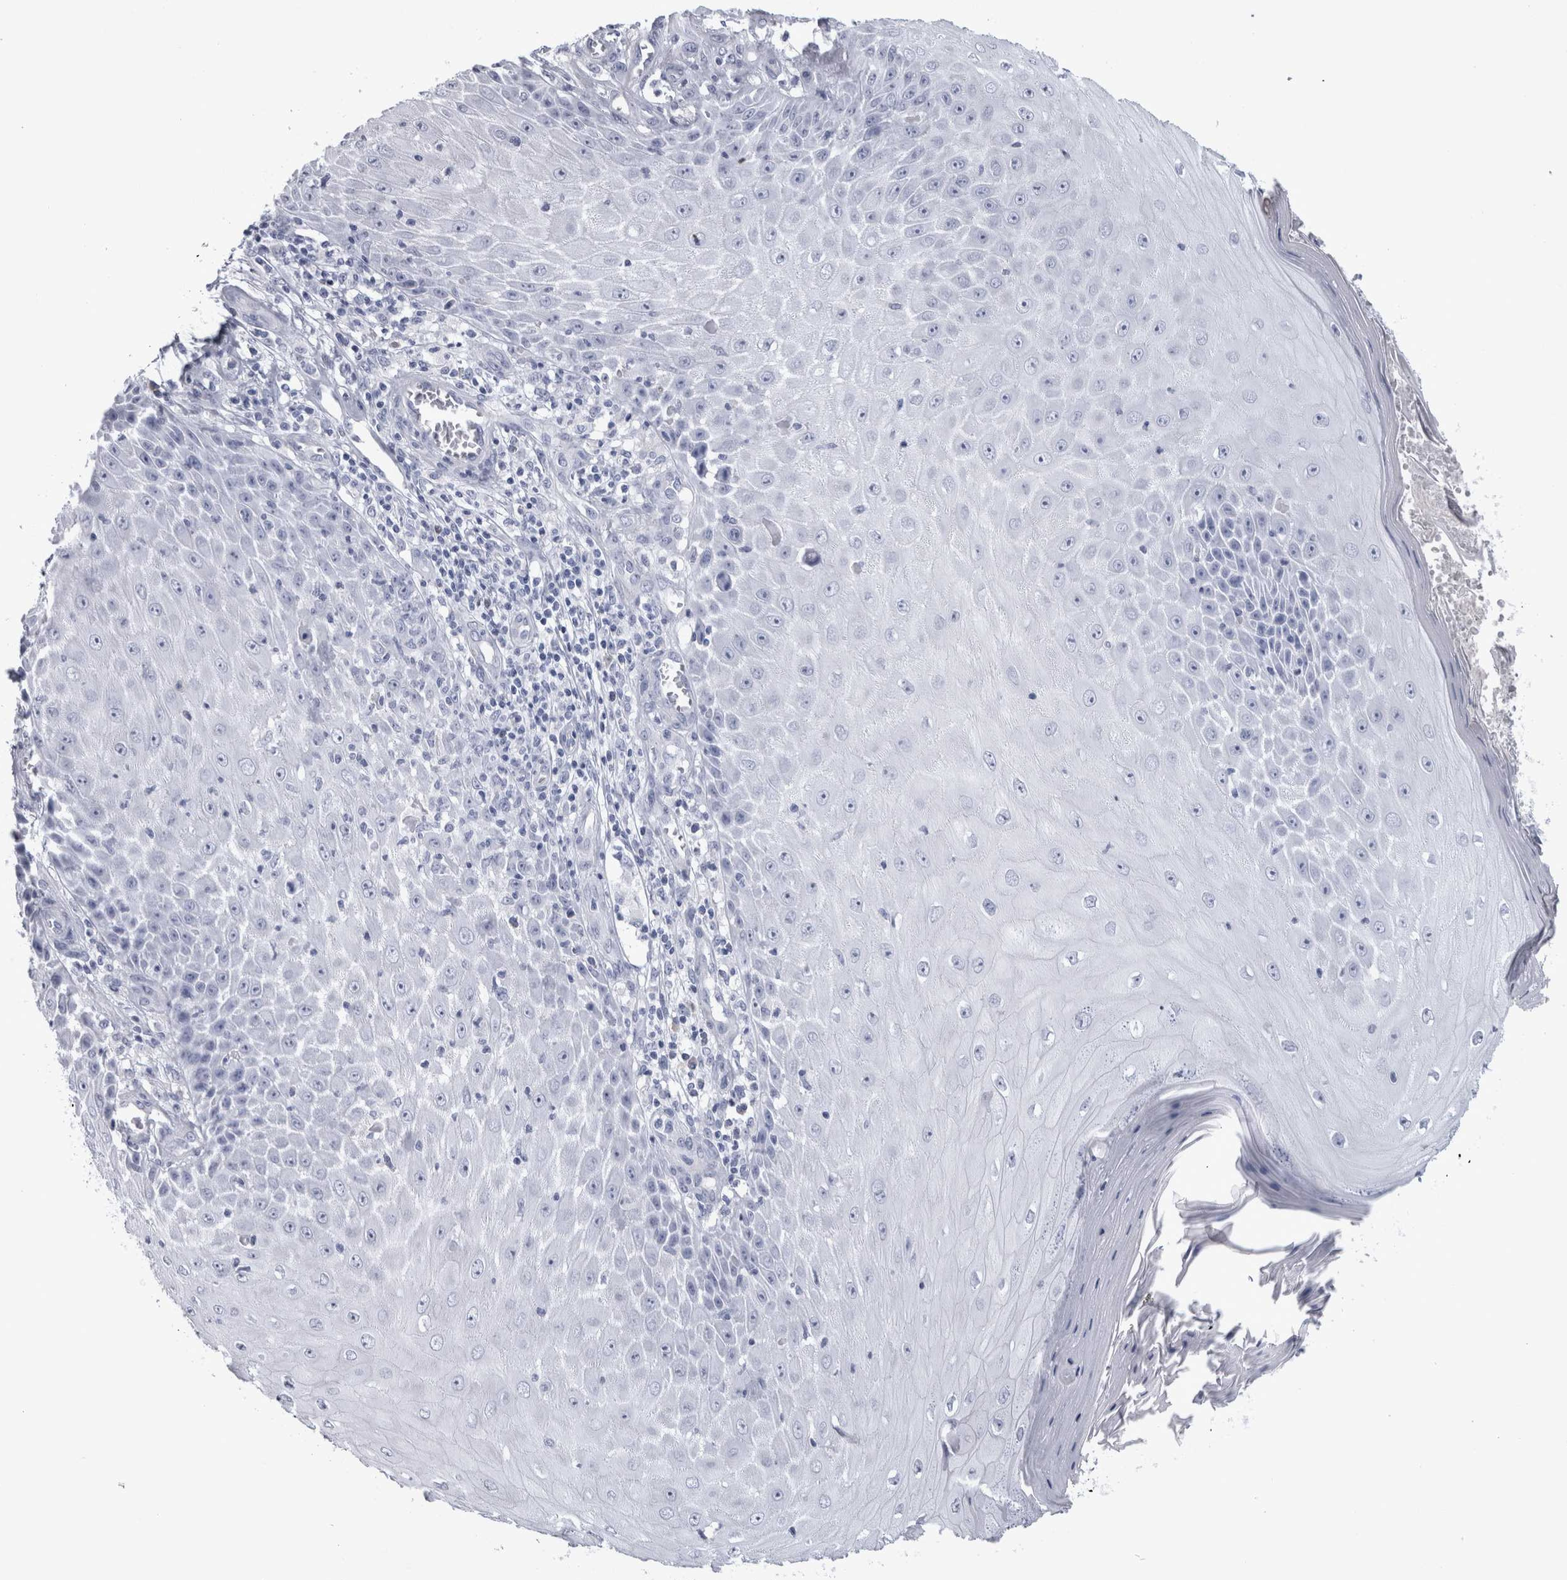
{"staining": {"intensity": "negative", "quantity": "none", "location": "none"}, "tissue": "skin cancer", "cell_type": "Tumor cells", "image_type": "cancer", "snomed": [{"axis": "morphology", "description": "Squamous cell carcinoma, NOS"}, {"axis": "topography", "description": "Skin"}], "caption": "This is an IHC histopathology image of skin cancer. There is no positivity in tumor cells.", "gene": "PAX5", "patient": {"sex": "female", "age": 73}}